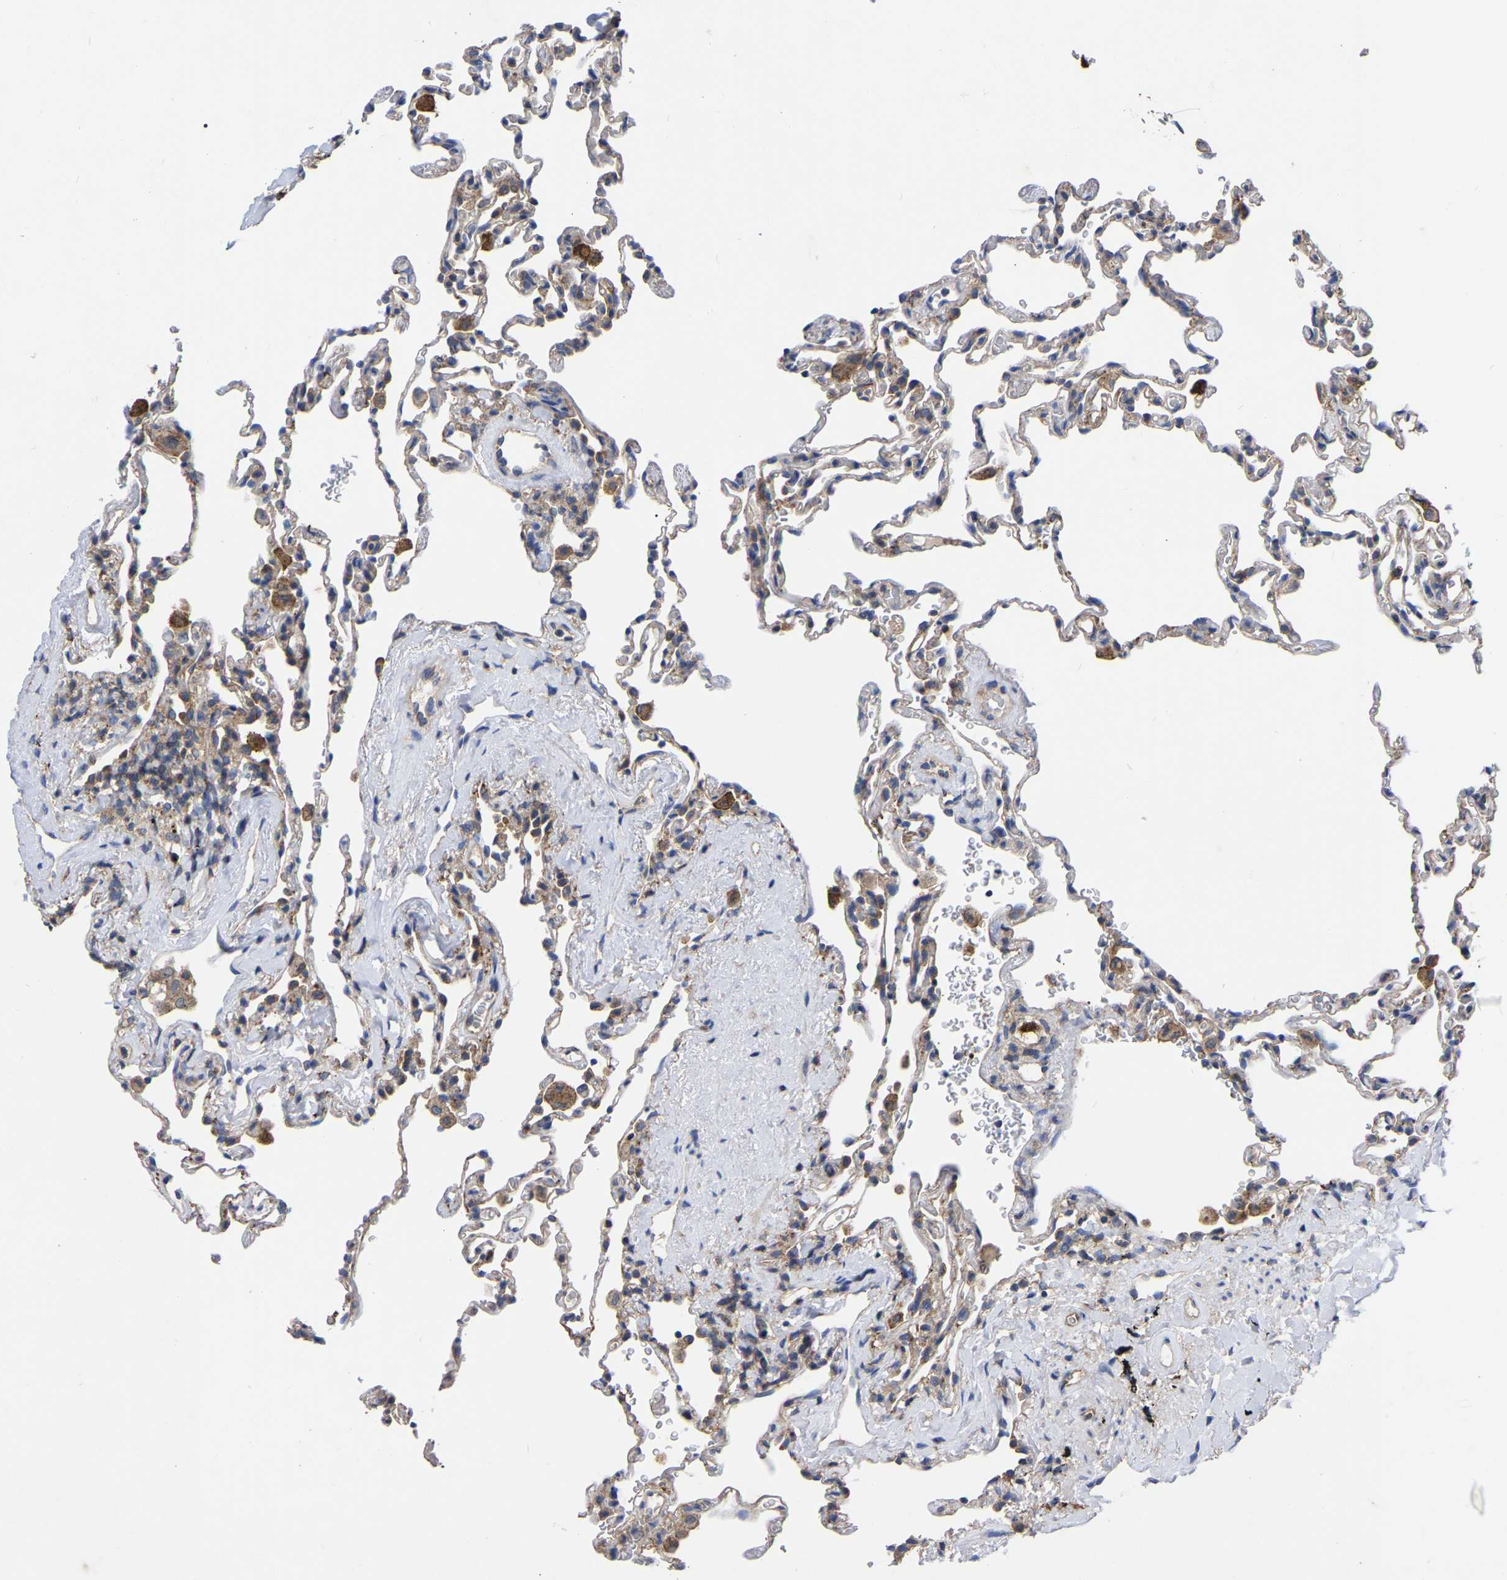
{"staining": {"intensity": "weak", "quantity": "<25%", "location": "cytoplasmic/membranous"}, "tissue": "lung", "cell_type": "Alveolar cells", "image_type": "normal", "snomed": [{"axis": "morphology", "description": "Normal tissue, NOS"}, {"axis": "topography", "description": "Lung"}], "caption": "An image of lung stained for a protein exhibits no brown staining in alveolar cells. The staining is performed using DAB brown chromogen with nuclei counter-stained in using hematoxylin.", "gene": "TCP1", "patient": {"sex": "male", "age": 59}}